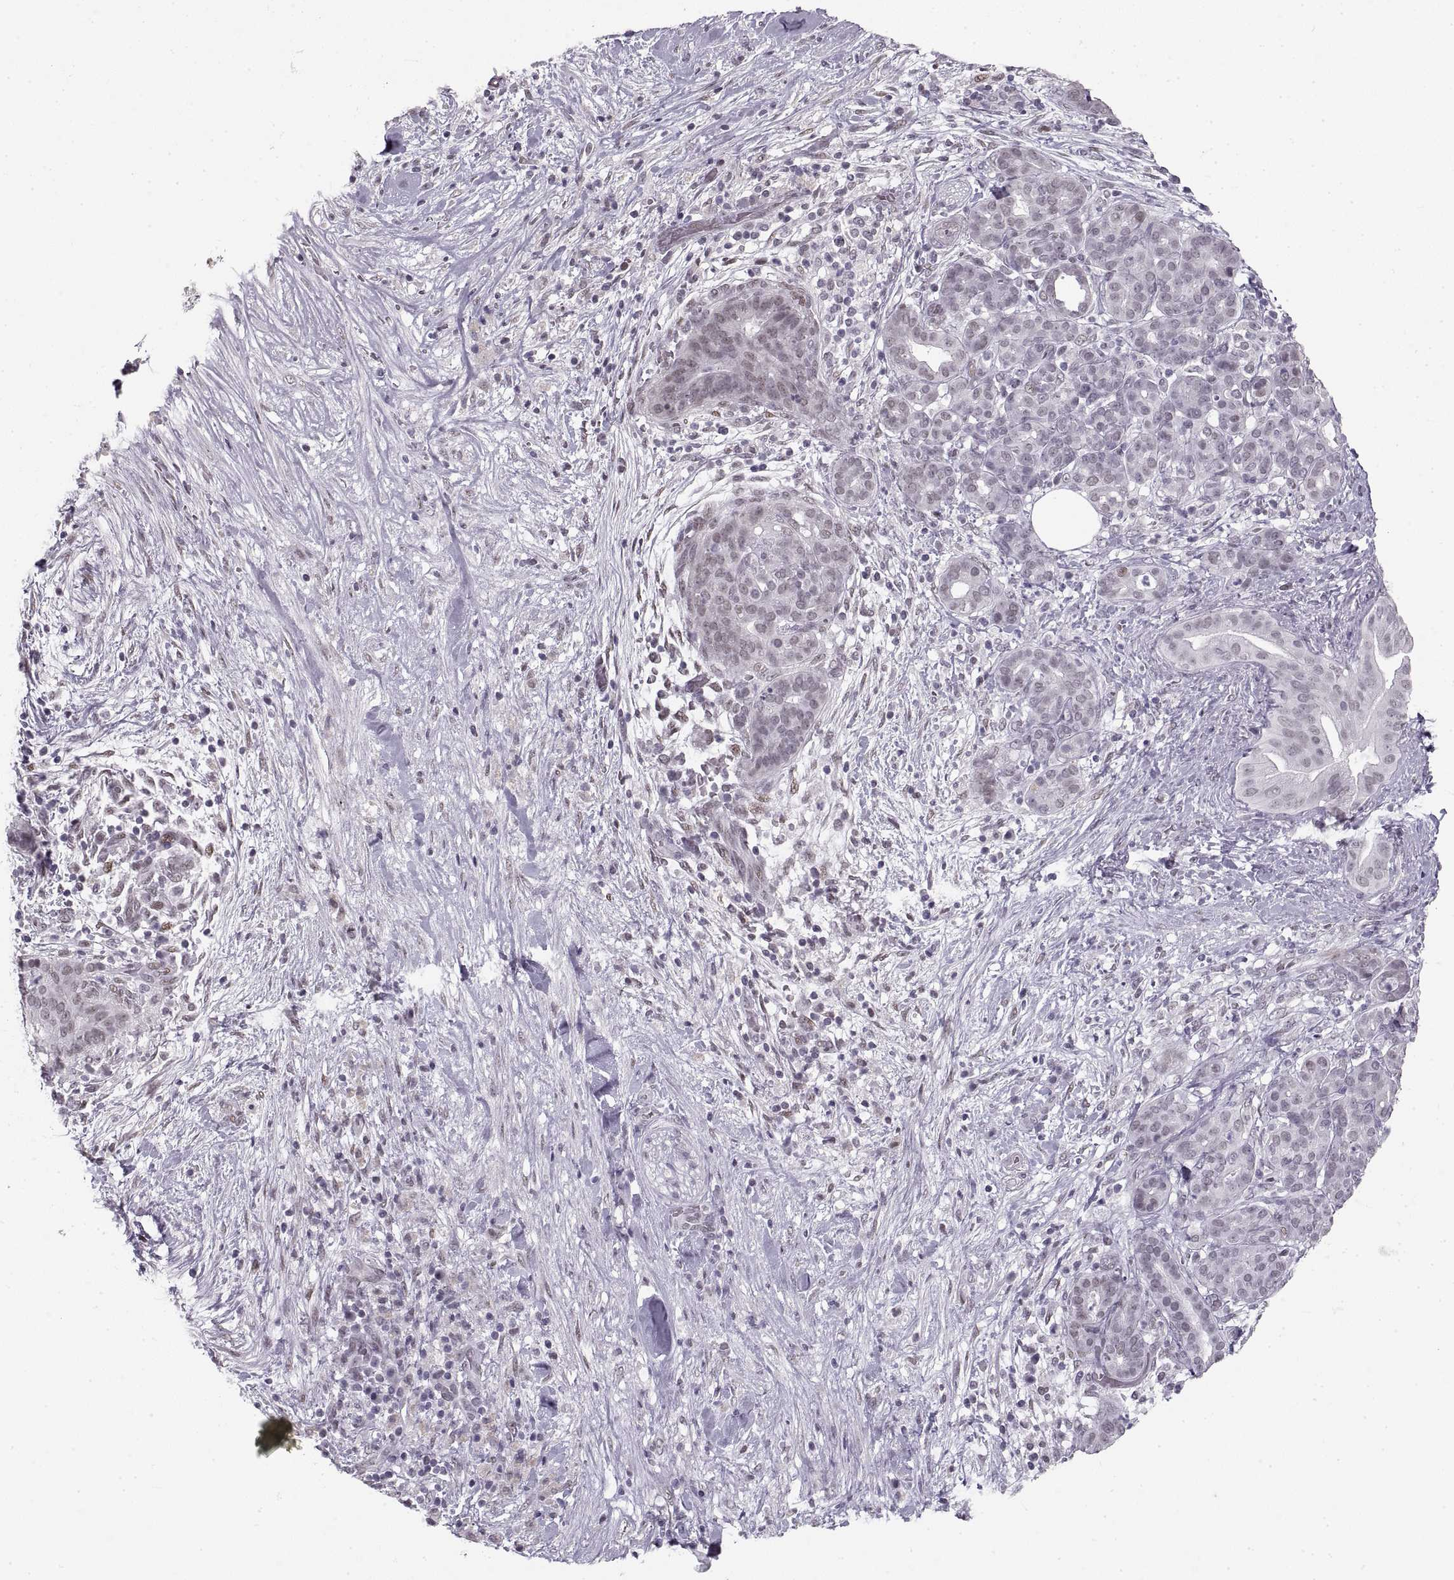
{"staining": {"intensity": "negative", "quantity": "none", "location": "none"}, "tissue": "pancreatic cancer", "cell_type": "Tumor cells", "image_type": "cancer", "snomed": [{"axis": "morphology", "description": "Adenocarcinoma, NOS"}, {"axis": "topography", "description": "Pancreas"}], "caption": "A high-resolution image shows IHC staining of adenocarcinoma (pancreatic), which demonstrates no significant staining in tumor cells.", "gene": "NANOS3", "patient": {"sex": "male", "age": 44}}